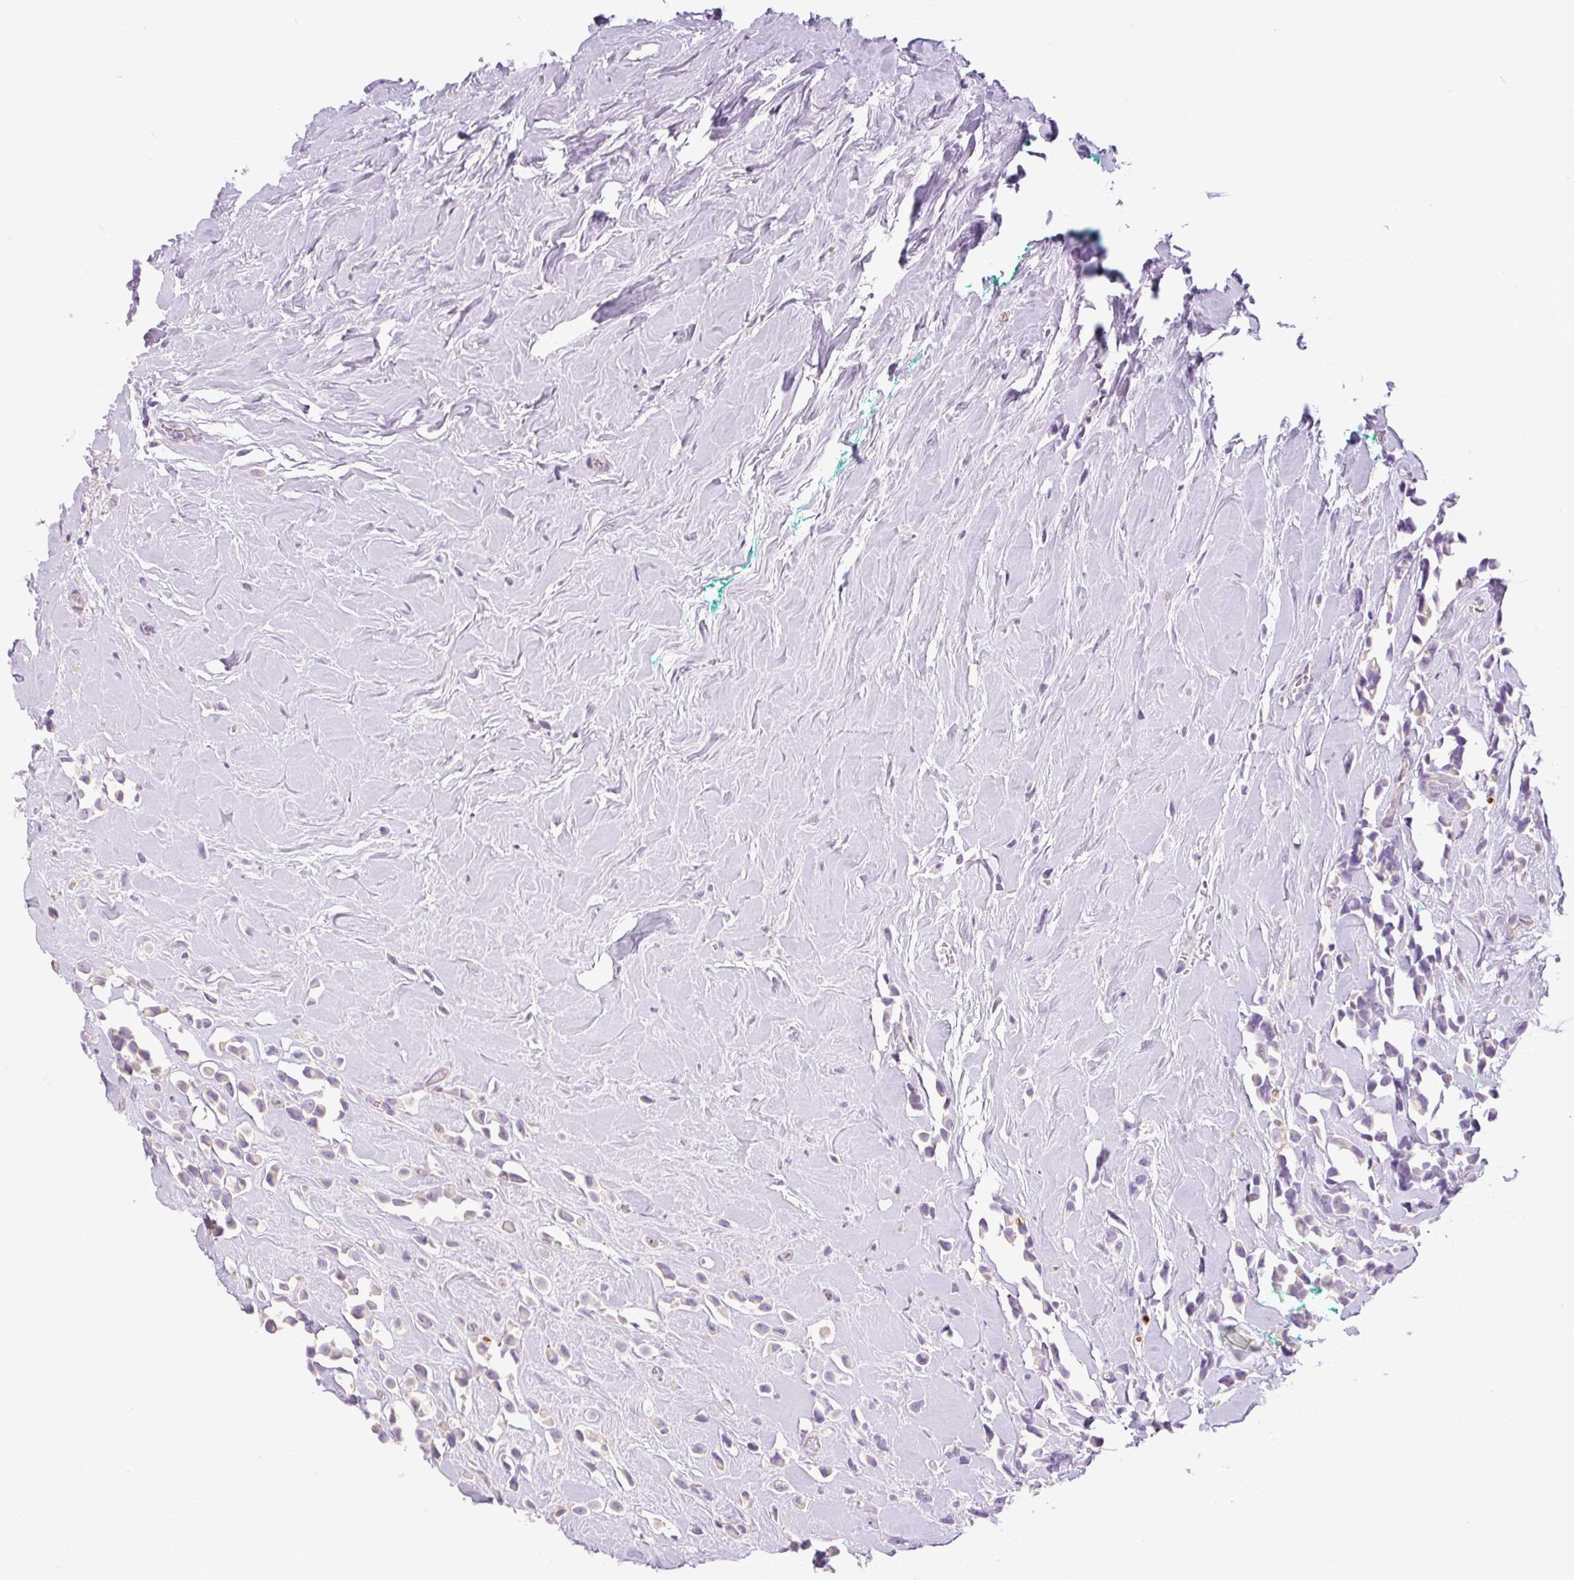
{"staining": {"intensity": "negative", "quantity": "none", "location": "none"}, "tissue": "breast cancer", "cell_type": "Tumor cells", "image_type": "cancer", "snomed": [{"axis": "morphology", "description": "Duct carcinoma"}, {"axis": "topography", "description": "Breast"}], "caption": "Immunohistochemistry of human breast invasive ductal carcinoma shows no expression in tumor cells. (DAB immunohistochemistry visualized using brightfield microscopy, high magnification).", "gene": "MIA2", "patient": {"sex": "female", "age": 80}}